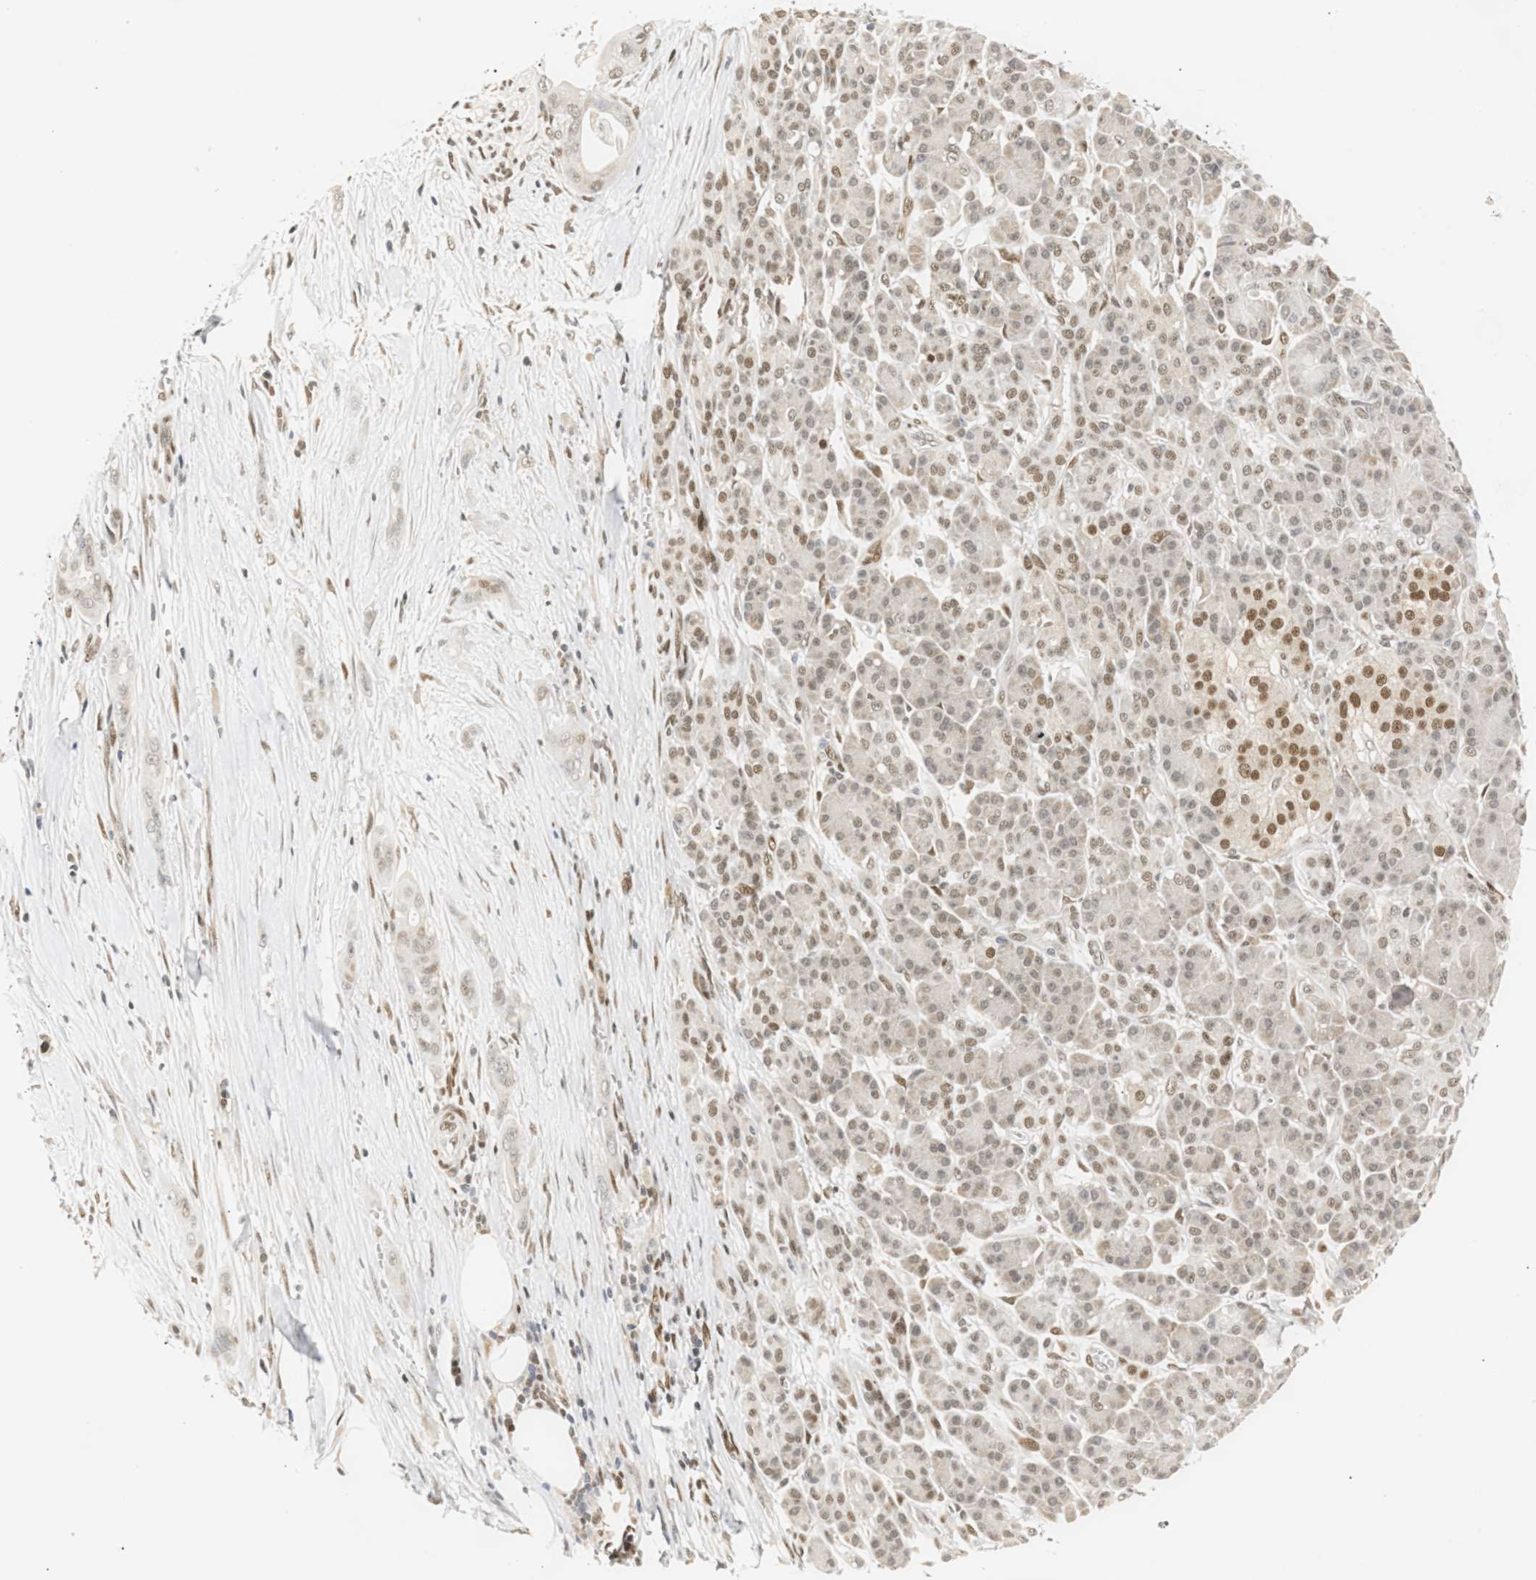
{"staining": {"intensity": "weak", "quantity": "25%-75%", "location": "nuclear"}, "tissue": "pancreatic cancer", "cell_type": "Tumor cells", "image_type": "cancer", "snomed": [{"axis": "morphology", "description": "Adenocarcinoma, NOS"}, {"axis": "topography", "description": "Pancreas"}], "caption": "DAB (3,3'-diaminobenzidine) immunohistochemical staining of human pancreatic adenocarcinoma exhibits weak nuclear protein expression in approximately 25%-75% of tumor cells.", "gene": "SSBP2", "patient": {"sex": "male", "age": 59}}